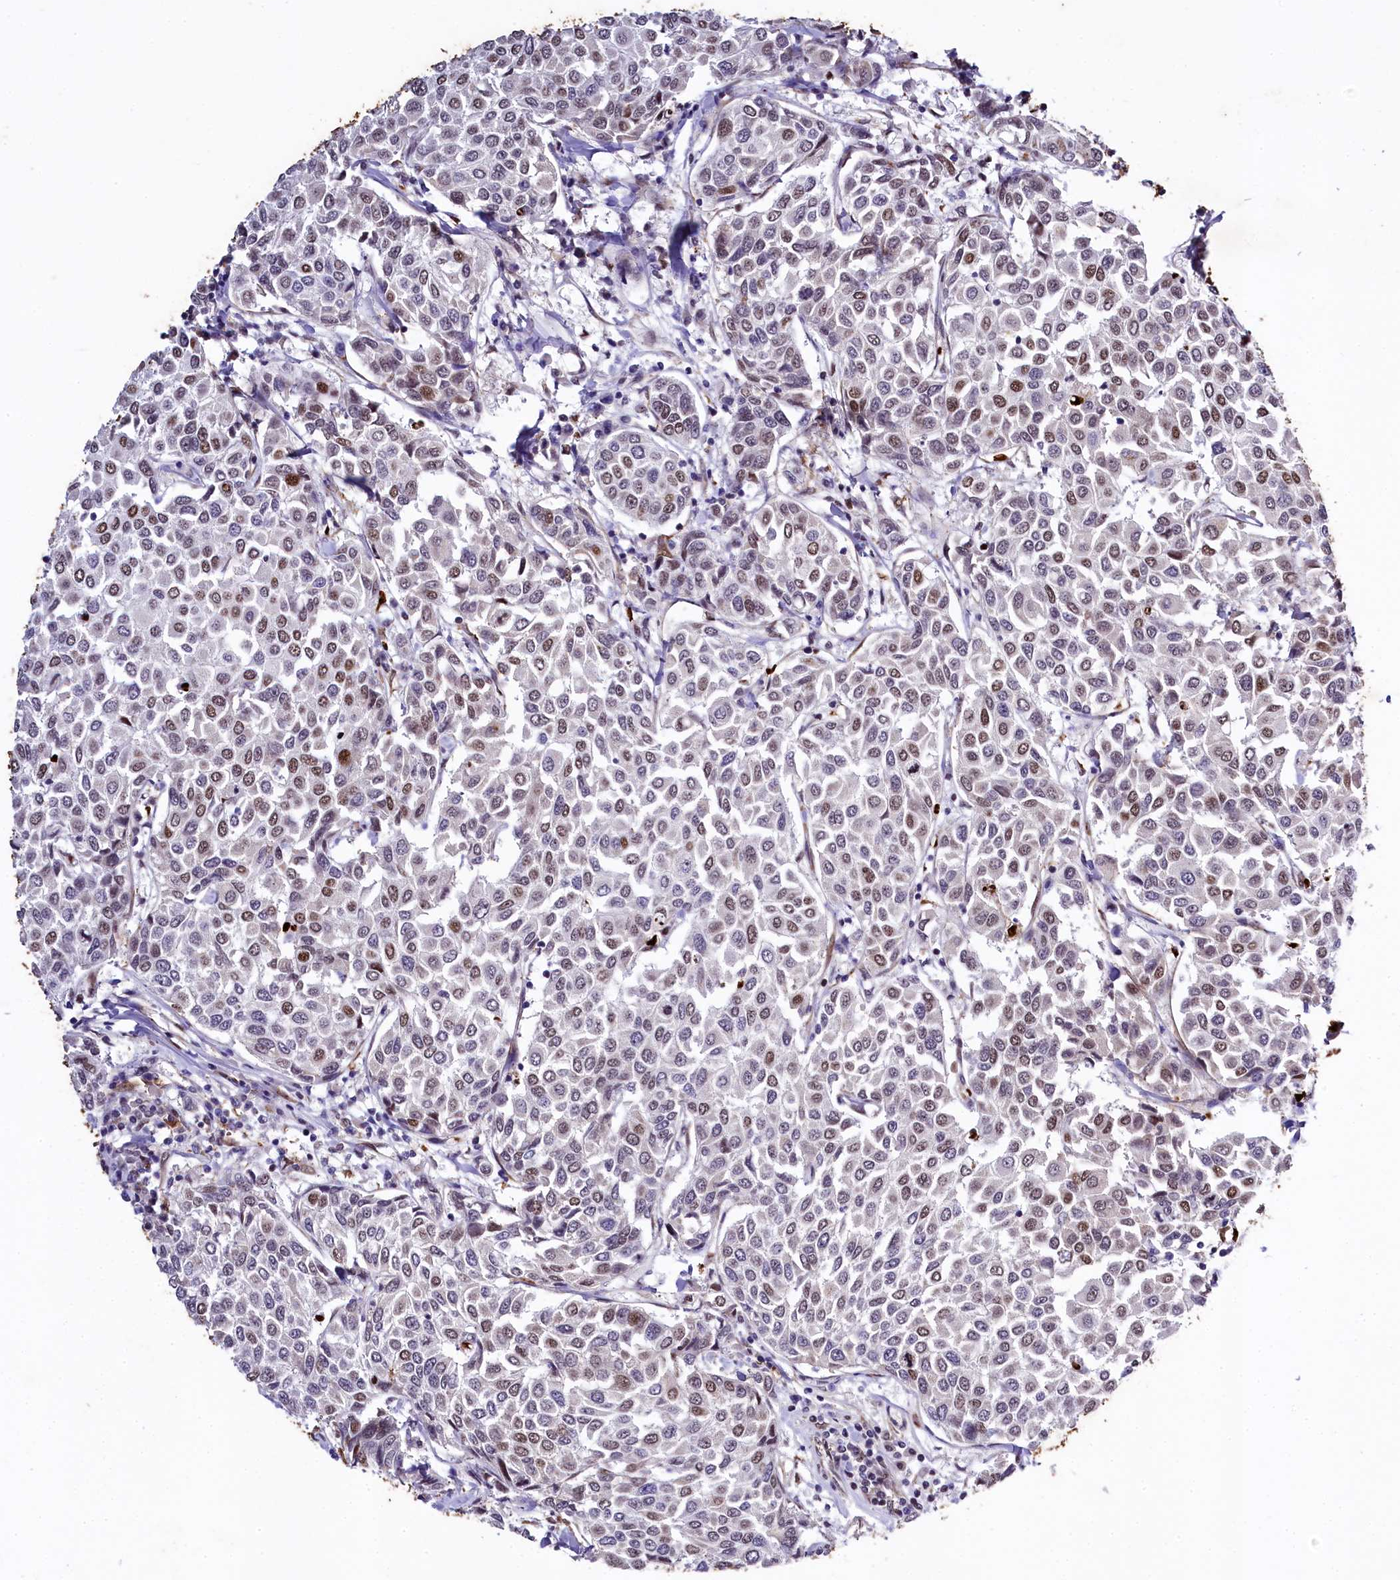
{"staining": {"intensity": "moderate", "quantity": "<25%", "location": "nuclear"}, "tissue": "breast cancer", "cell_type": "Tumor cells", "image_type": "cancer", "snomed": [{"axis": "morphology", "description": "Duct carcinoma"}, {"axis": "topography", "description": "Breast"}], "caption": "A histopathology image of breast cancer stained for a protein demonstrates moderate nuclear brown staining in tumor cells. (DAB IHC with brightfield microscopy, high magnification).", "gene": "SAMD10", "patient": {"sex": "female", "age": 55}}